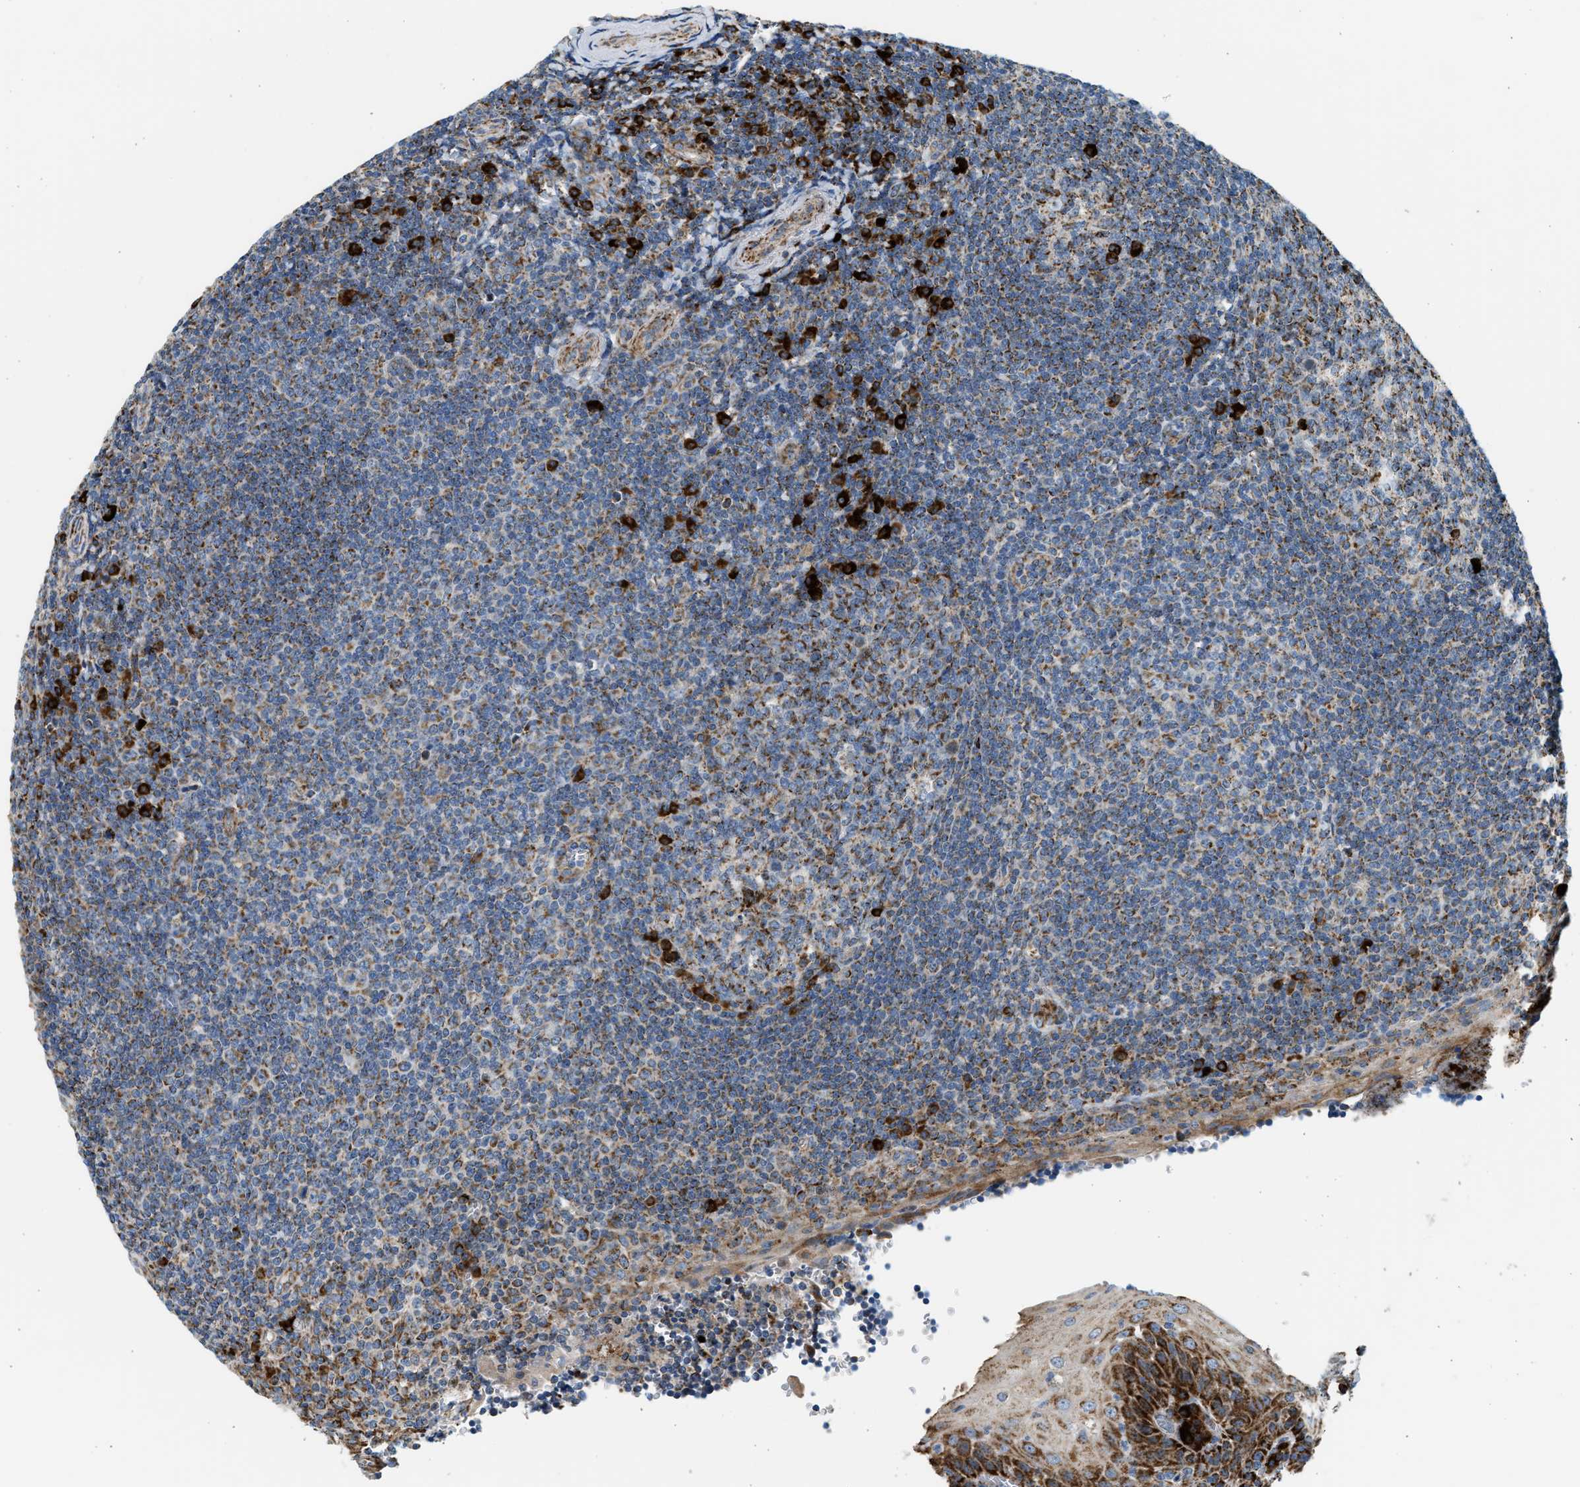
{"staining": {"intensity": "strong", "quantity": "25%-75%", "location": "cytoplasmic/membranous"}, "tissue": "tonsil", "cell_type": "Germinal center cells", "image_type": "normal", "snomed": [{"axis": "morphology", "description": "Normal tissue, NOS"}, {"axis": "topography", "description": "Tonsil"}], "caption": "Tonsil stained with immunohistochemistry shows strong cytoplasmic/membranous staining in about 25%-75% of germinal center cells.", "gene": "KCNMB3", "patient": {"sex": "male", "age": 37}}